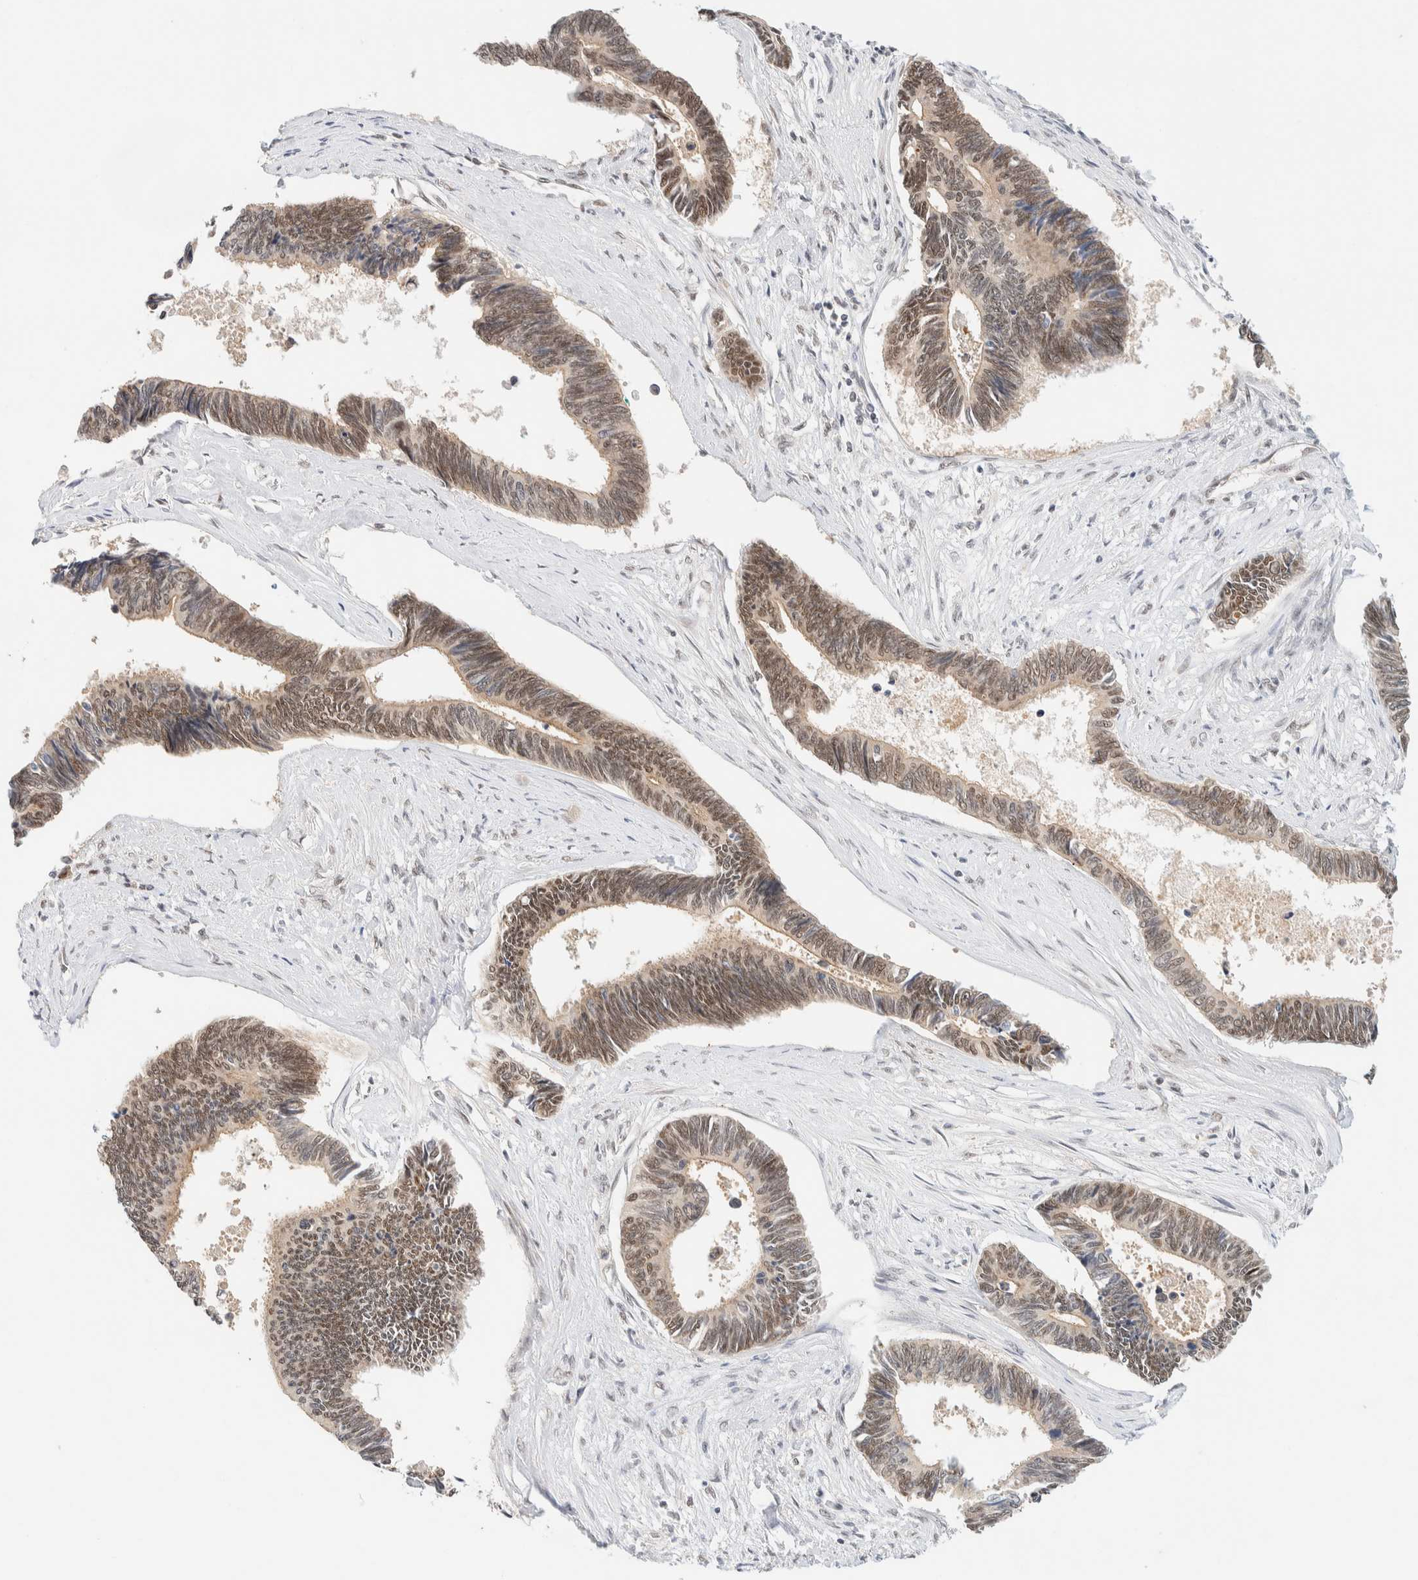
{"staining": {"intensity": "moderate", "quantity": "25%-75%", "location": "nuclear"}, "tissue": "pancreatic cancer", "cell_type": "Tumor cells", "image_type": "cancer", "snomed": [{"axis": "morphology", "description": "Adenocarcinoma, NOS"}, {"axis": "topography", "description": "Pancreas"}], "caption": "This photomicrograph reveals pancreatic adenocarcinoma stained with immunohistochemistry (IHC) to label a protein in brown. The nuclear of tumor cells show moderate positivity for the protein. Nuclei are counter-stained blue.", "gene": "PYGO2", "patient": {"sex": "female", "age": 70}}